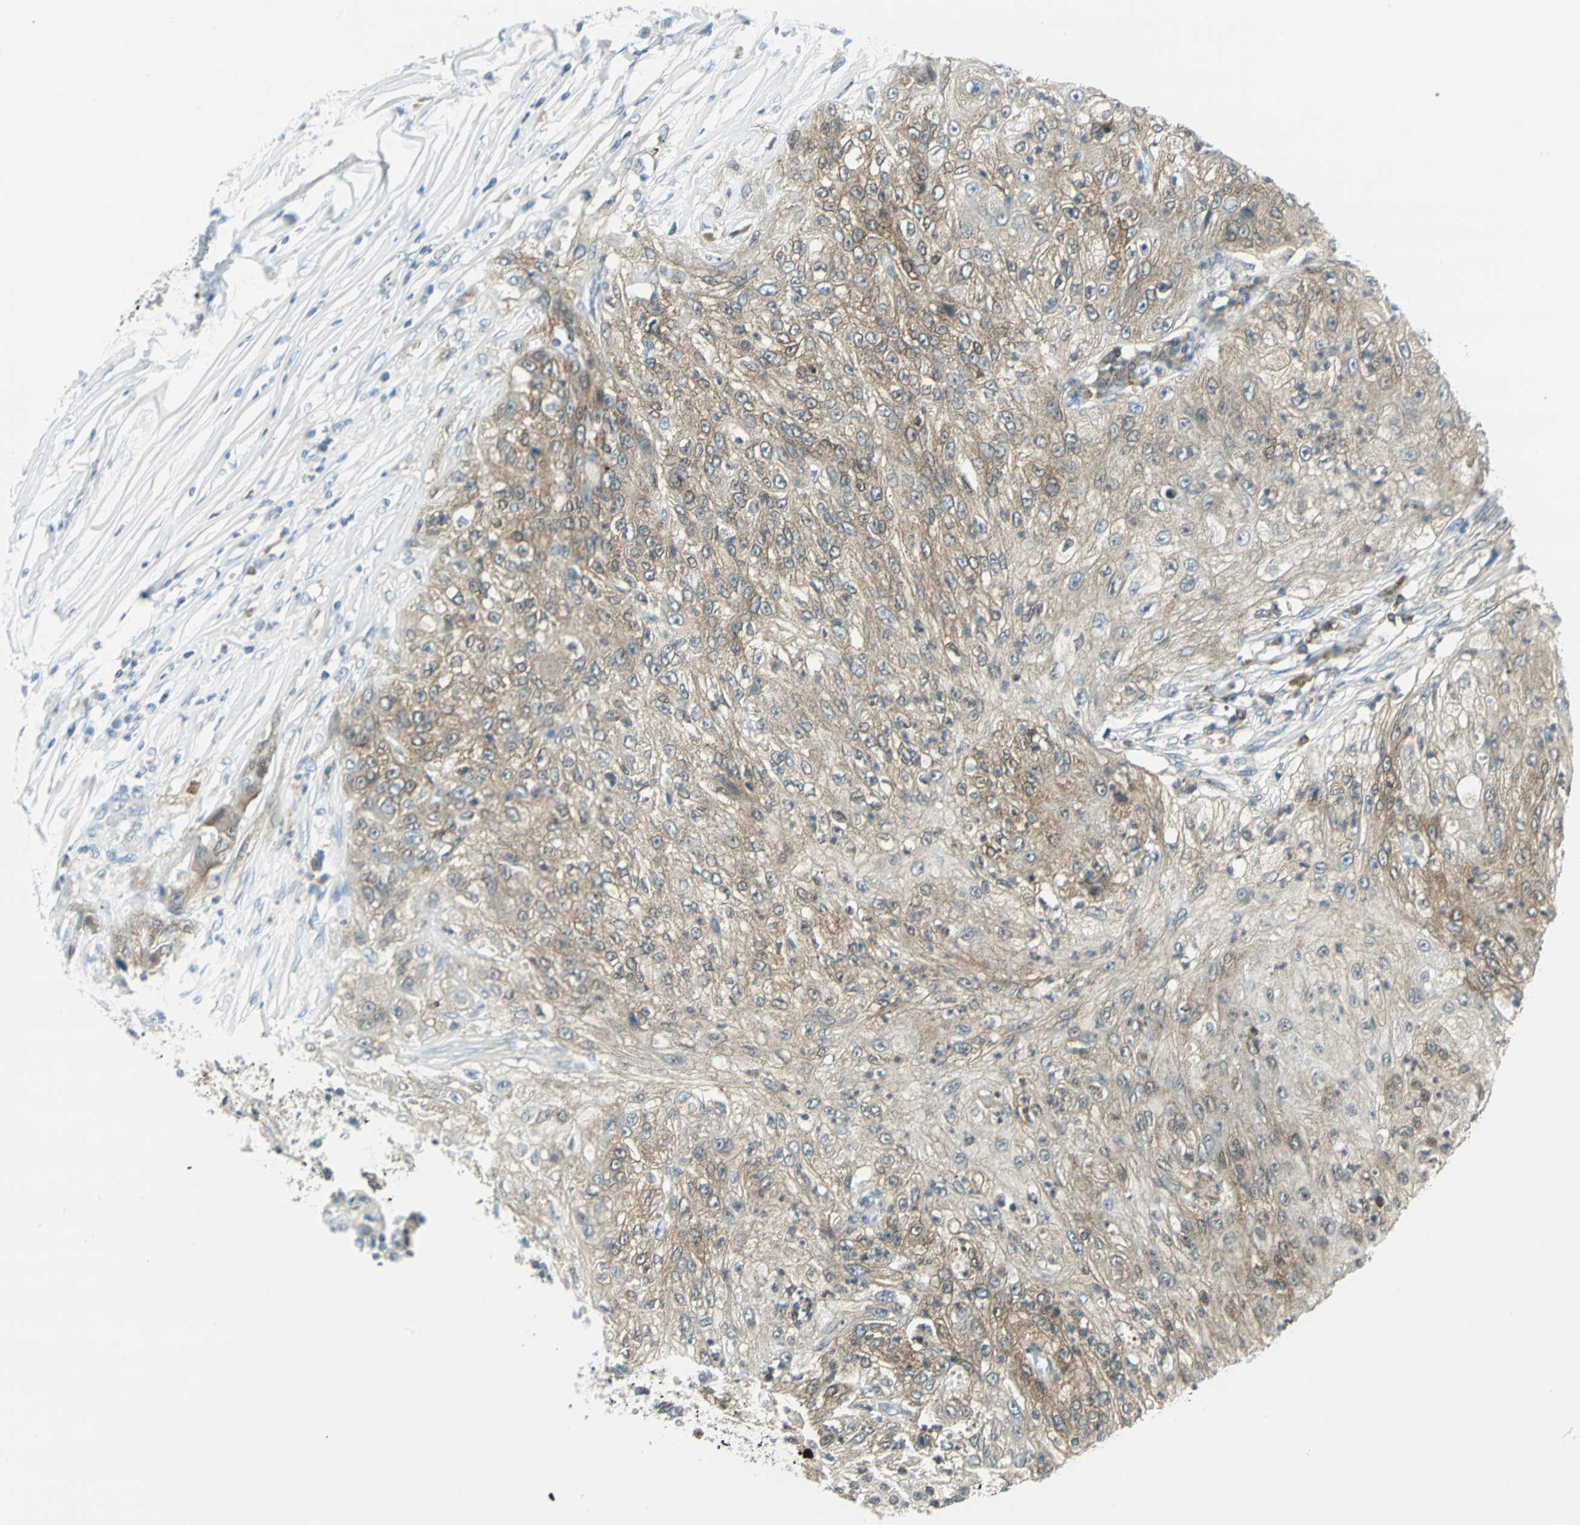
{"staining": {"intensity": "weak", "quantity": ">75%", "location": "cytoplasmic/membranous"}, "tissue": "lung cancer", "cell_type": "Tumor cells", "image_type": "cancer", "snomed": [{"axis": "morphology", "description": "Inflammation, NOS"}, {"axis": "morphology", "description": "Squamous cell carcinoma, NOS"}, {"axis": "topography", "description": "Lymph node"}, {"axis": "topography", "description": "Soft tissue"}, {"axis": "topography", "description": "Lung"}], "caption": "Human lung cancer stained with a protein marker exhibits weak staining in tumor cells.", "gene": "ALDOA", "patient": {"sex": "male", "age": 66}}